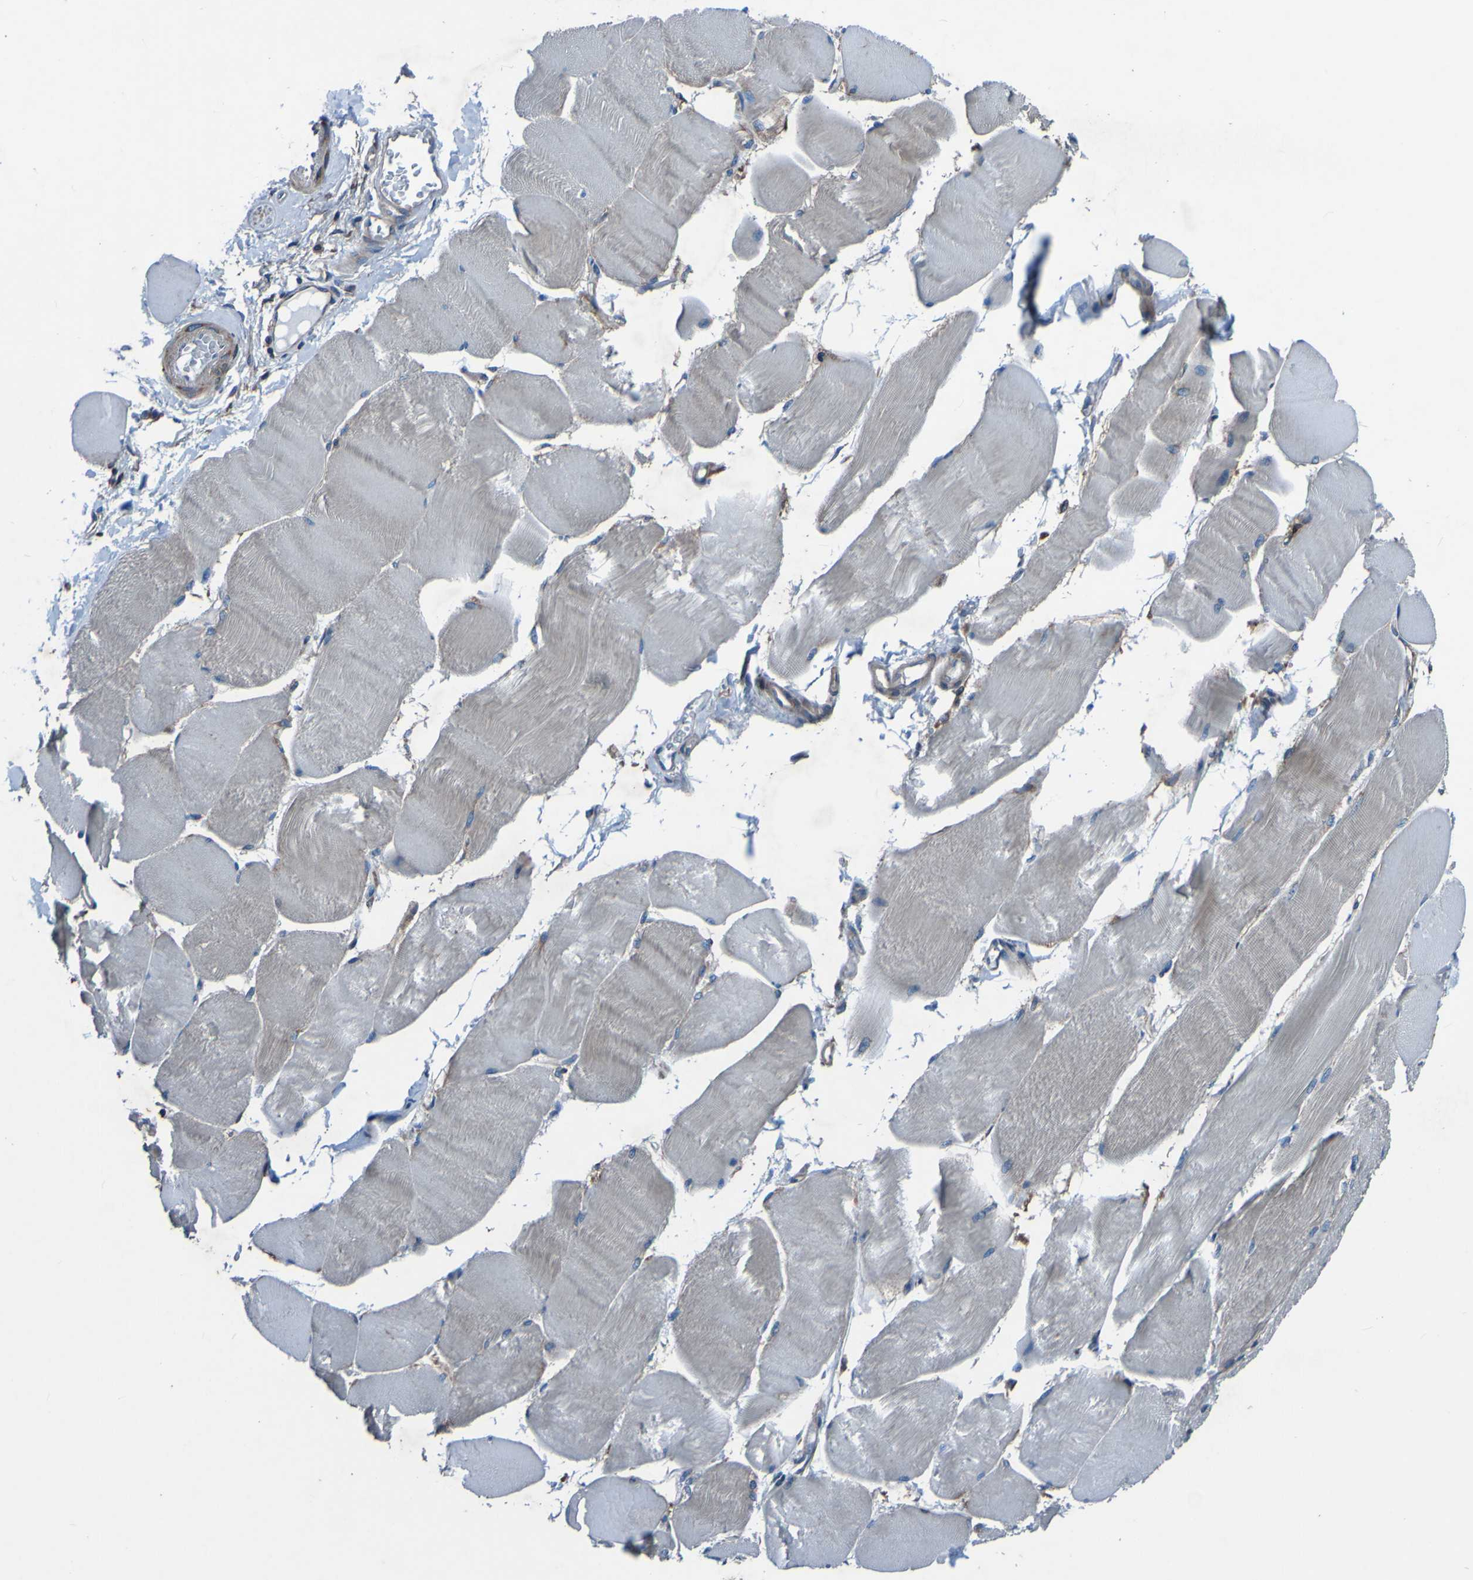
{"staining": {"intensity": "weak", "quantity": ">75%", "location": "cytoplasmic/membranous"}, "tissue": "skeletal muscle", "cell_type": "Myocytes", "image_type": "normal", "snomed": [{"axis": "morphology", "description": "Normal tissue, NOS"}, {"axis": "morphology", "description": "Squamous cell carcinoma, NOS"}, {"axis": "topography", "description": "Skeletal muscle"}], "caption": "IHC micrograph of unremarkable skeletal muscle stained for a protein (brown), which shows low levels of weak cytoplasmic/membranous positivity in approximately >75% of myocytes.", "gene": "RAB5B", "patient": {"sex": "male", "age": 51}}